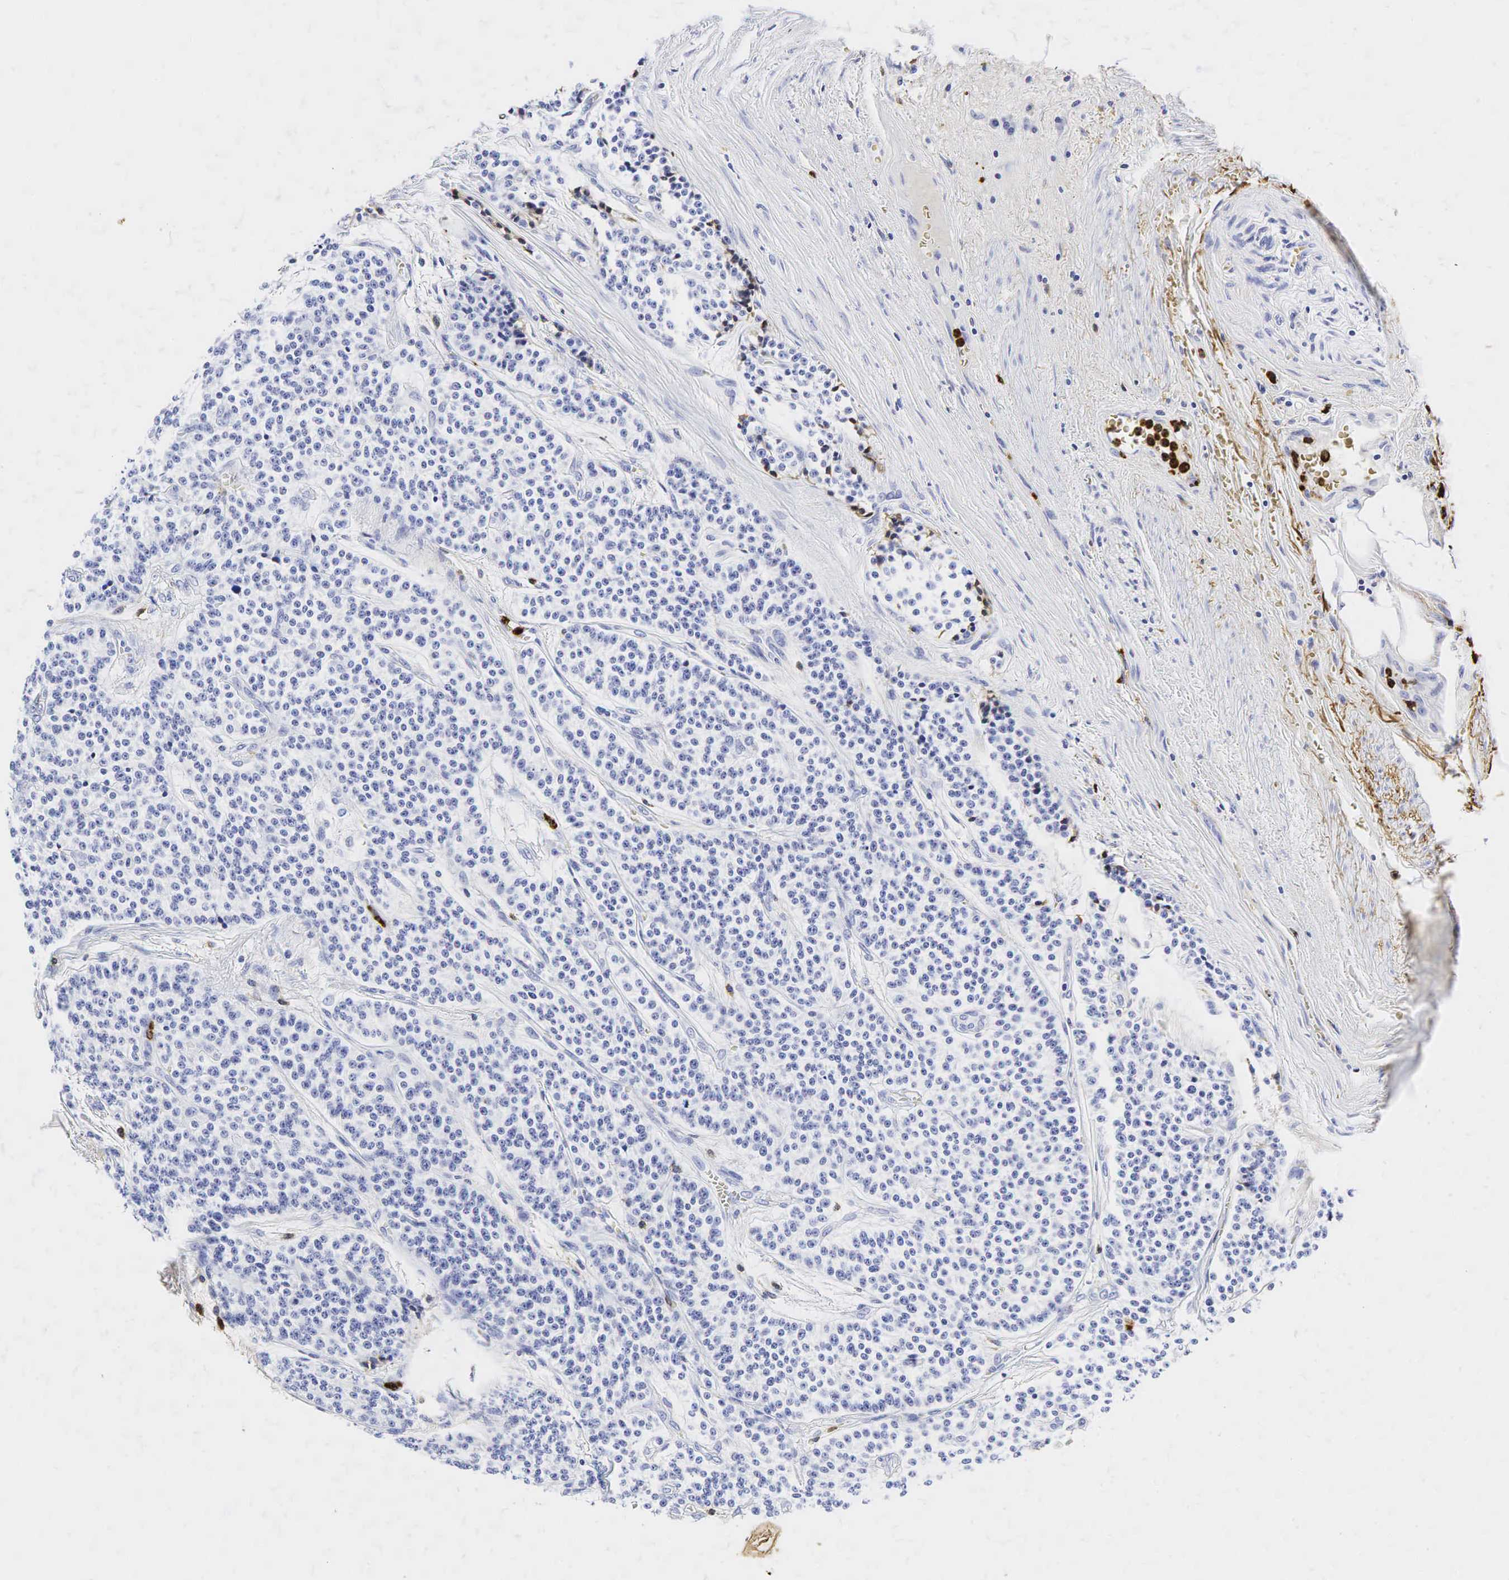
{"staining": {"intensity": "negative", "quantity": "none", "location": "none"}, "tissue": "carcinoid", "cell_type": "Tumor cells", "image_type": "cancer", "snomed": [{"axis": "morphology", "description": "Carcinoid, malignant, NOS"}, {"axis": "topography", "description": "Stomach"}], "caption": "The micrograph displays no significant expression in tumor cells of malignant carcinoid. (Brightfield microscopy of DAB (3,3'-diaminobenzidine) immunohistochemistry at high magnification).", "gene": "LYZ", "patient": {"sex": "female", "age": 76}}